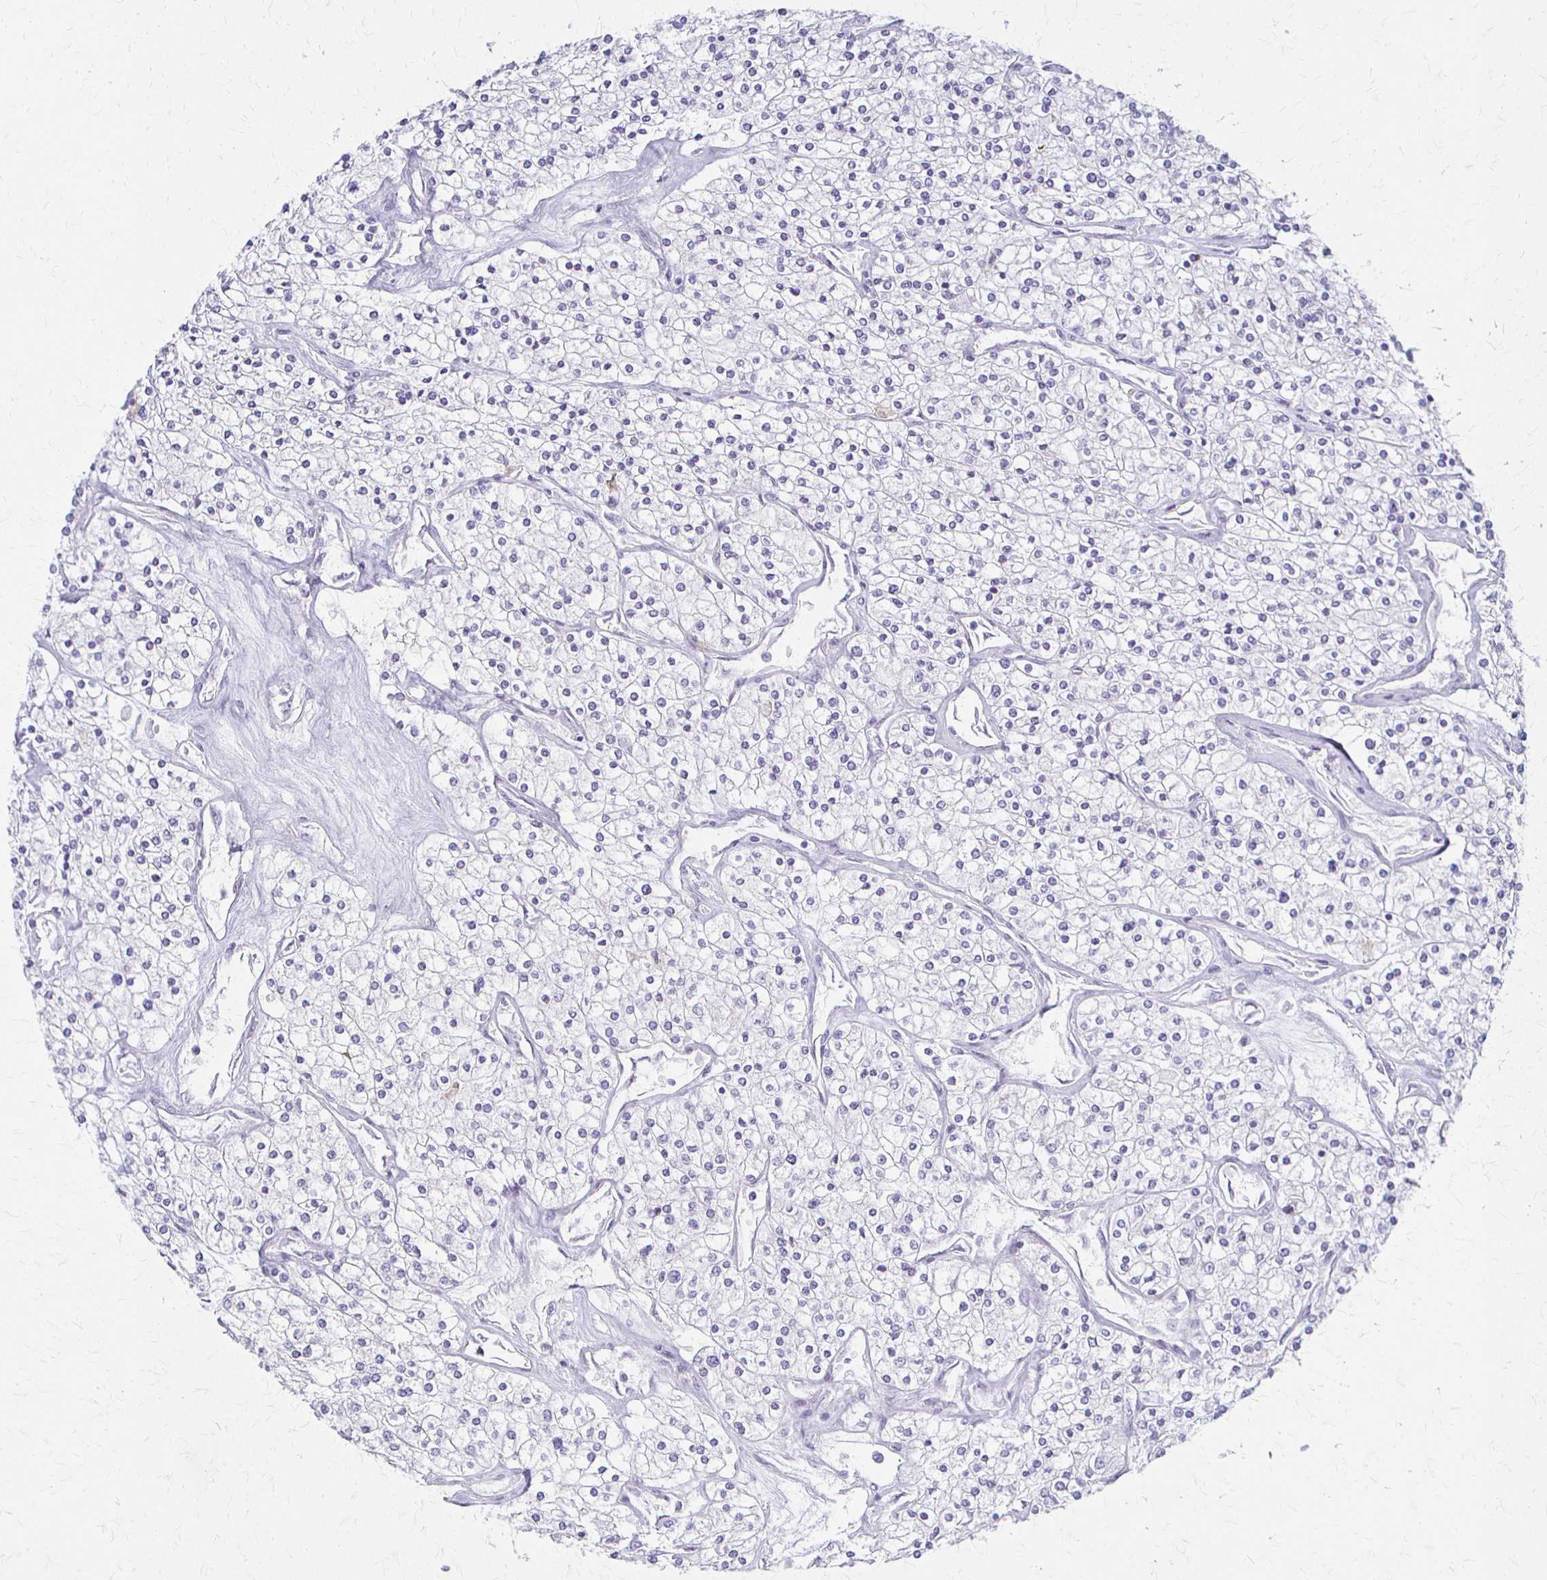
{"staining": {"intensity": "negative", "quantity": "none", "location": "none"}, "tissue": "renal cancer", "cell_type": "Tumor cells", "image_type": "cancer", "snomed": [{"axis": "morphology", "description": "Adenocarcinoma, NOS"}, {"axis": "topography", "description": "Kidney"}], "caption": "Renal cancer was stained to show a protein in brown. There is no significant staining in tumor cells. (DAB IHC visualized using brightfield microscopy, high magnification).", "gene": "ACP5", "patient": {"sex": "male", "age": 80}}